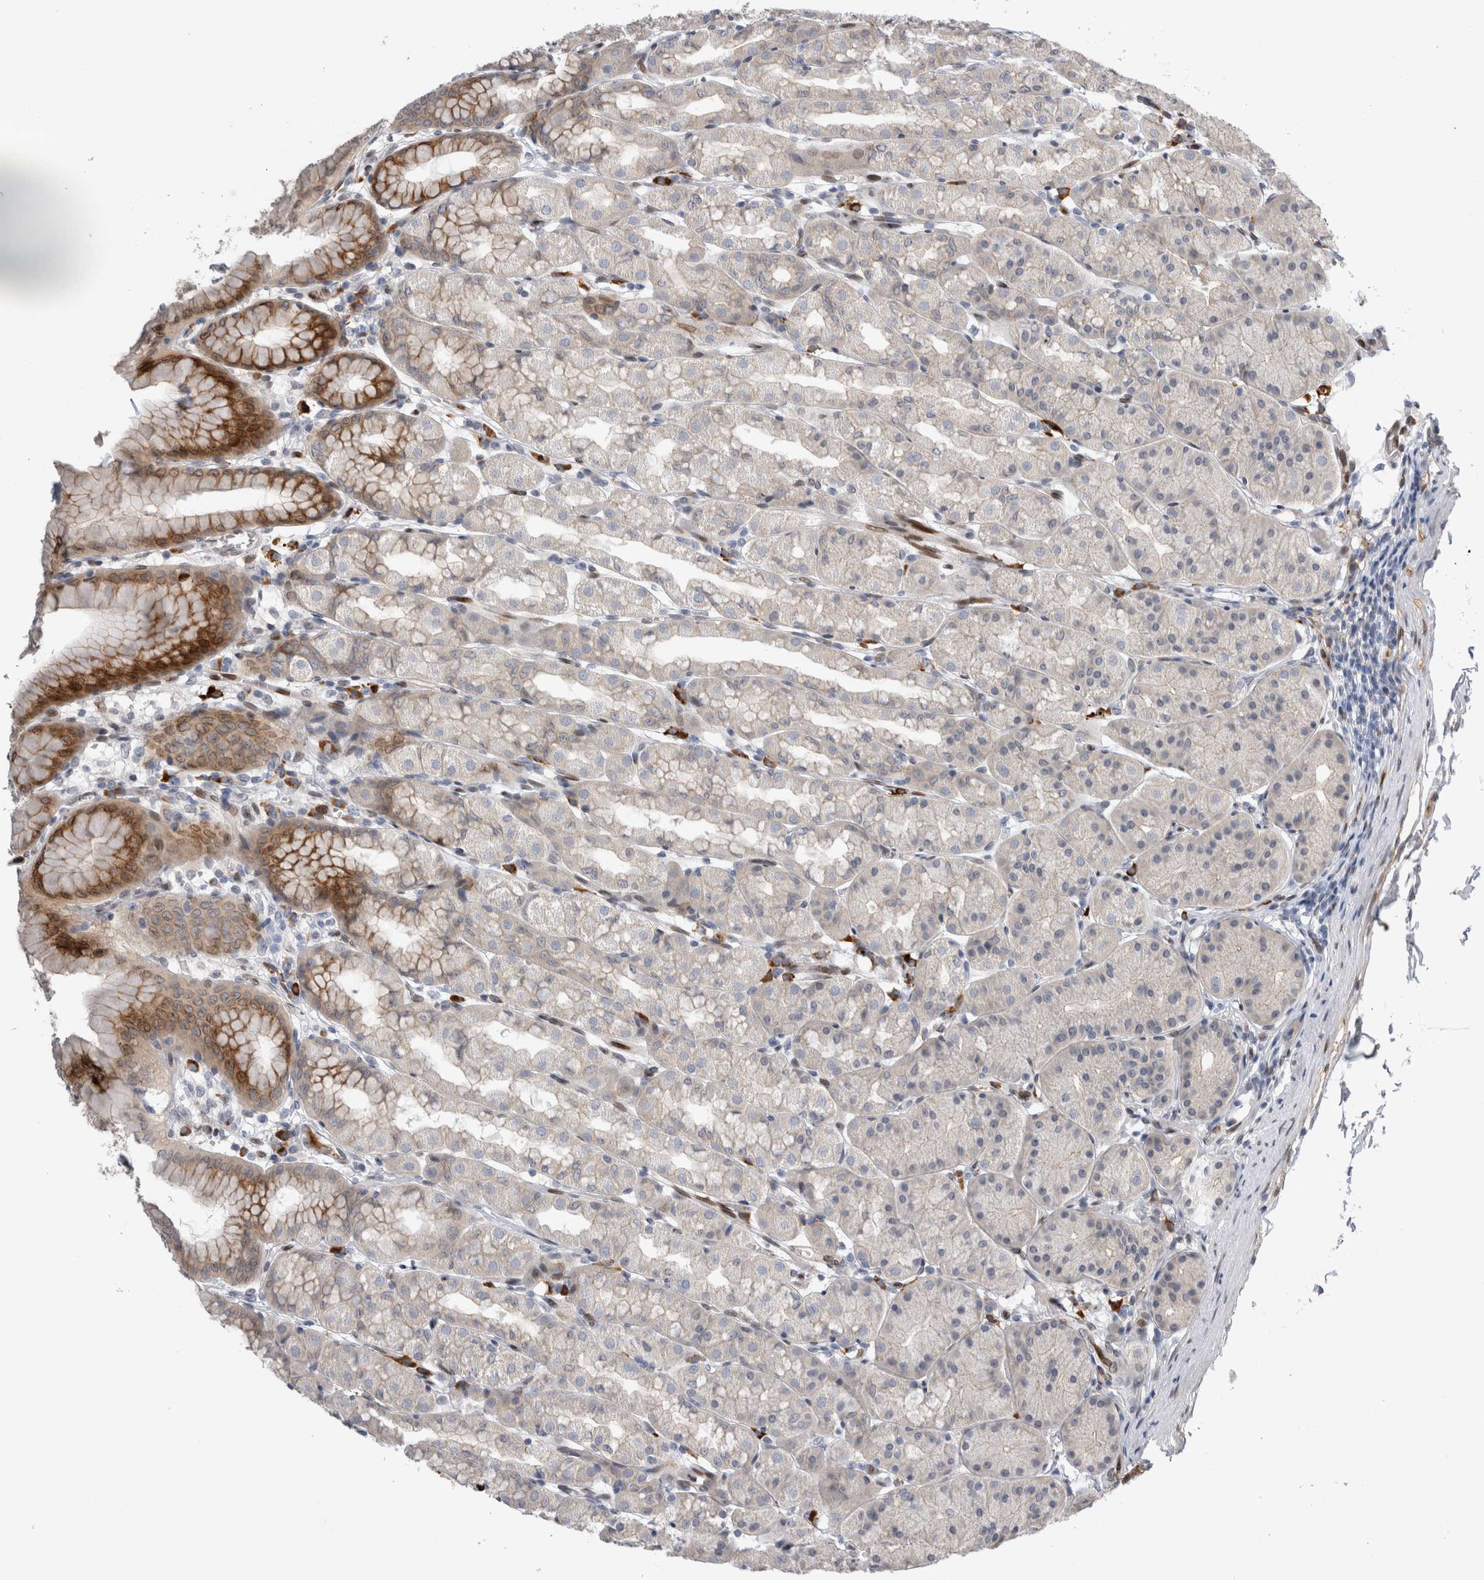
{"staining": {"intensity": "moderate", "quantity": "25%-75%", "location": "cytoplasmic/membranous,nuclear"}, "tissue": "stomach", "cell_type": "Glandular cells", "image_type": "normal", "snomed": [{"axis": "morphology", "description": "Normal tissue, NOS"}, {"axis": "topography", "description": "Stomach"}], "caption": "A micrograph showing moderate cytoplasmic/membranous,nuclear expression in about 25%-75% of glandular cells in unremarkable stomach, as visualized by brown immunohistochemical staining.", "gene": "DMTN", "patient": {"sex": "male", "age": 42}}